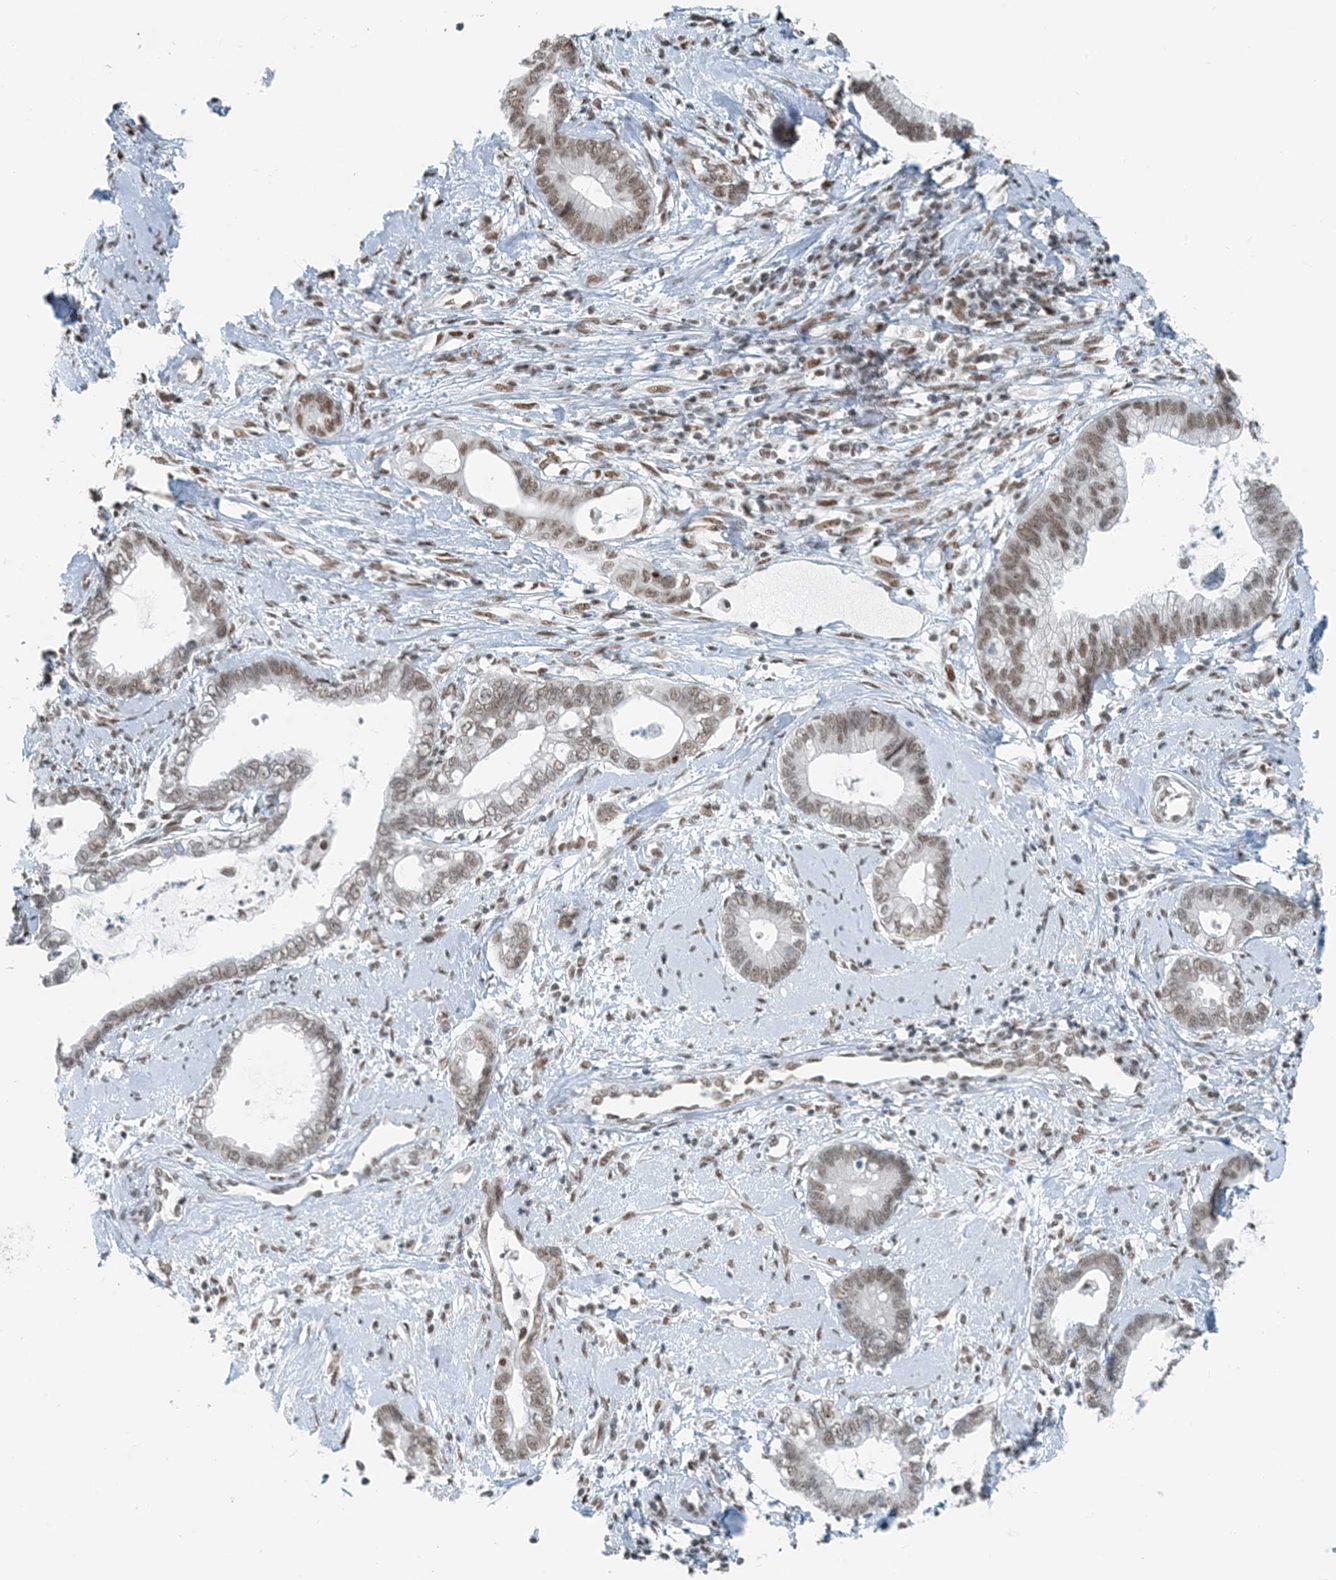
{"staining": {"intensity": "weak", "quantity": "25%-75%", "location": "nuclear"}, "tissue": "cervical cancer", "cell_type": "Tumor cells", "image_type": "cancer", "snomed": [{"axis": "morphology", "description": "Adenocarcinoma, NOS"}, {"axis": "topography", "description": "Cervix"}], "caption": "A high-resolution micrograph shows immunohistochemistry staining of cervical cancer, which demonstrates weak nuclear staining in about 25%-75% of tumor cells.", "gene": "ZNF500", "patient": {"sex": "female", "age": 44}}